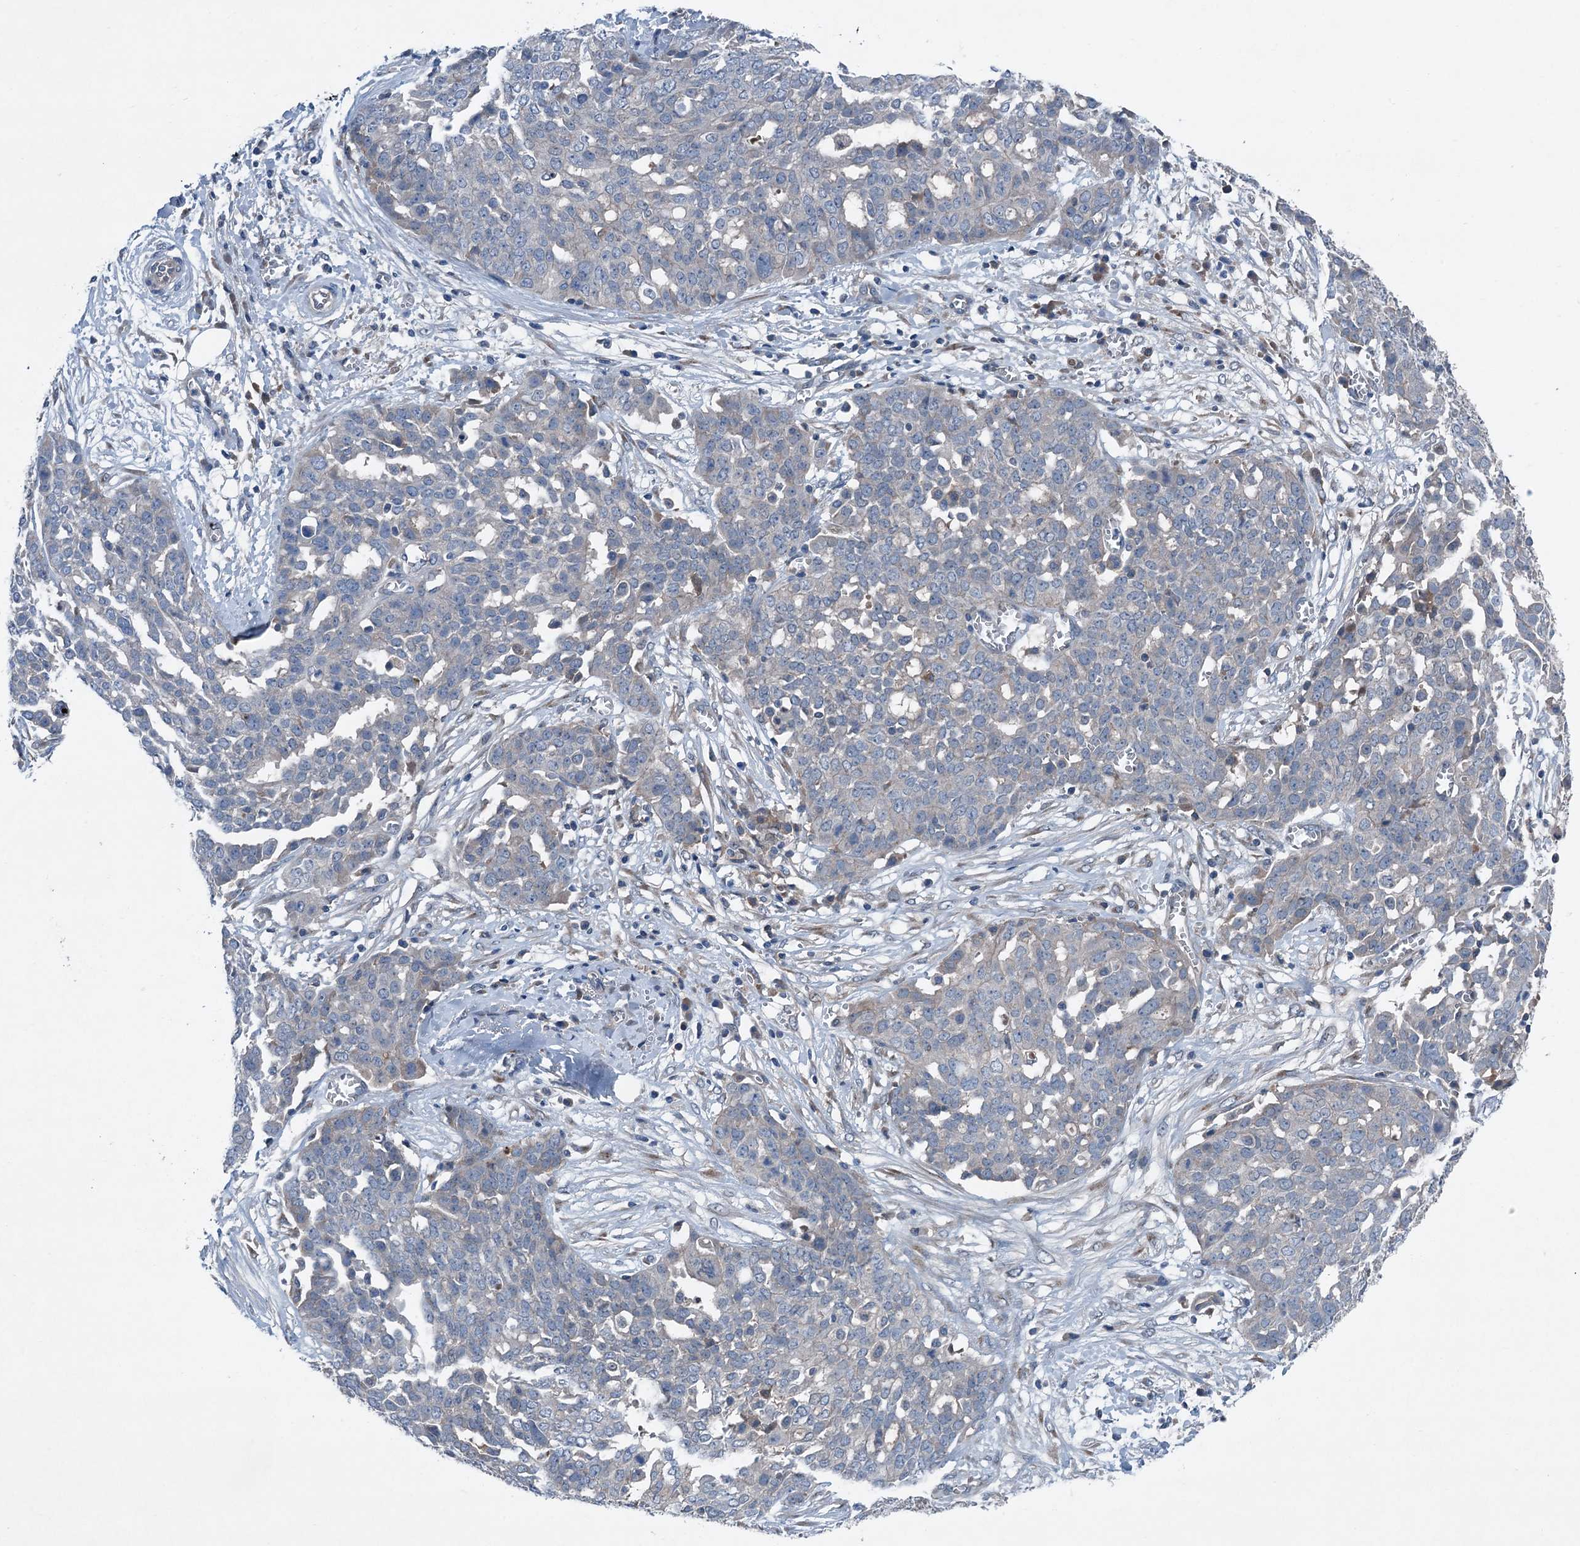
{"staining": {"intensity": "negative", "quantity": "none", "location": "none"}, "tissue": "ovarian cancer", "cell_type": "Tumor cells", "image_type": "cancer", "snomed": [{"axis": "morphology", "description": "Cystadenocarcinoma, serous, NOS"}, {"axis": "topography", "description": "Soft tissue"}, {"axis": "topography", "description": "Ovary"}], "caption": "Tumor cells show no significant protein positivity in ovarian cancer. (Stains: DAB (3,3'-diaminobenzidine) immunohistochemistry with hematoxylin counter stain, Microscopy: brightfield microscopy at high magnification).", "gene": "SLC2A10", "patient": {"sex": "female", "age": 57}}